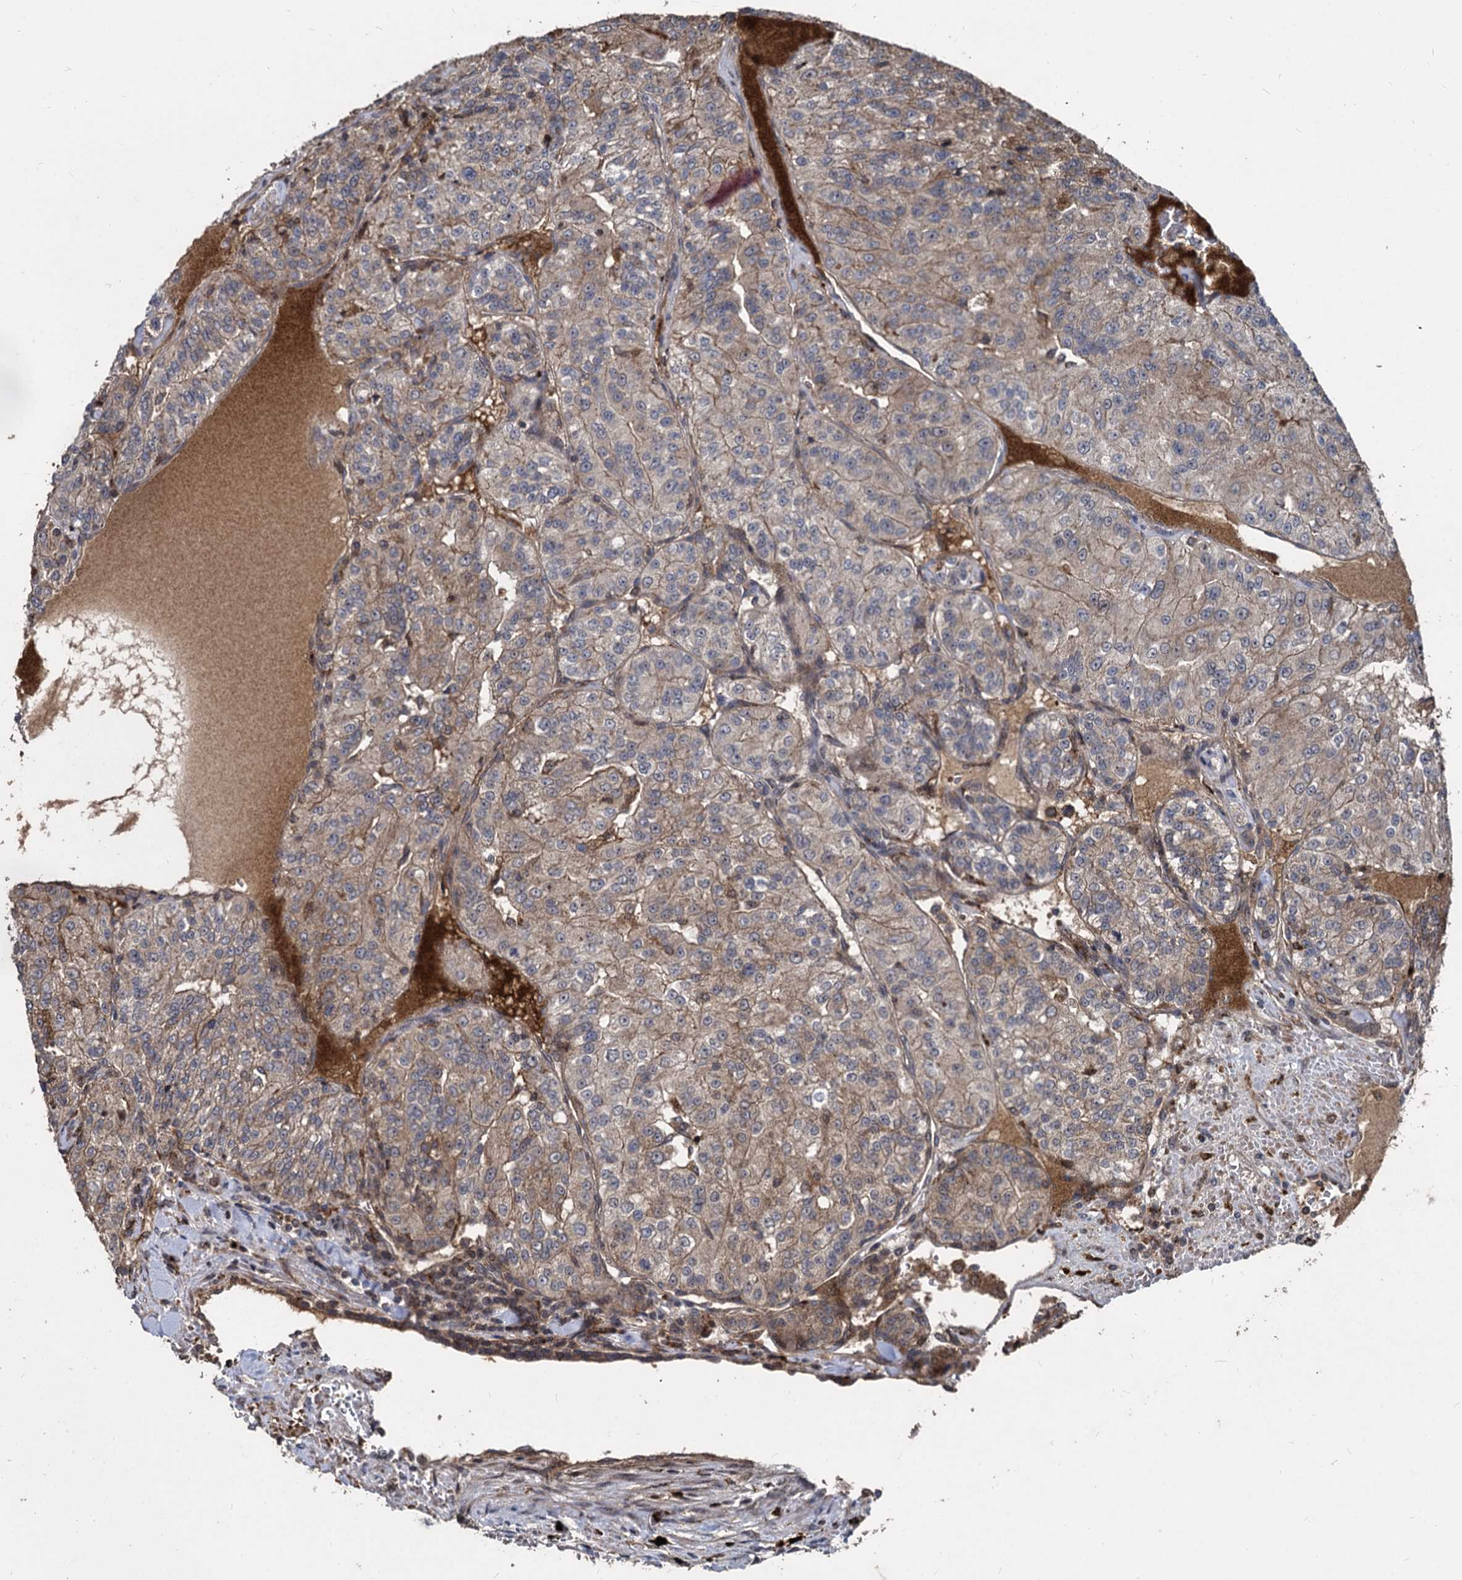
{"staining": {"intensity": "moderate", "quantity": "25%-75%", "location": "cytoplasmic/membranous"}, "tissue": "renal cancer", "cell_type": "Tumor cells", "image_type": "cancer", "snomed": [{"axis": "morphology", "description": "Adenocarcinoma, NOS"}, {"axis": "topography", "description": "Kidney"}], "caption": "A brown stain shows moderate cytoplasmic/membranous staining of a protein in human renal adenocarcinoma tumor cells.", "gene": "BCL2L2", "patient": {"sex": "female", "age": 63}}